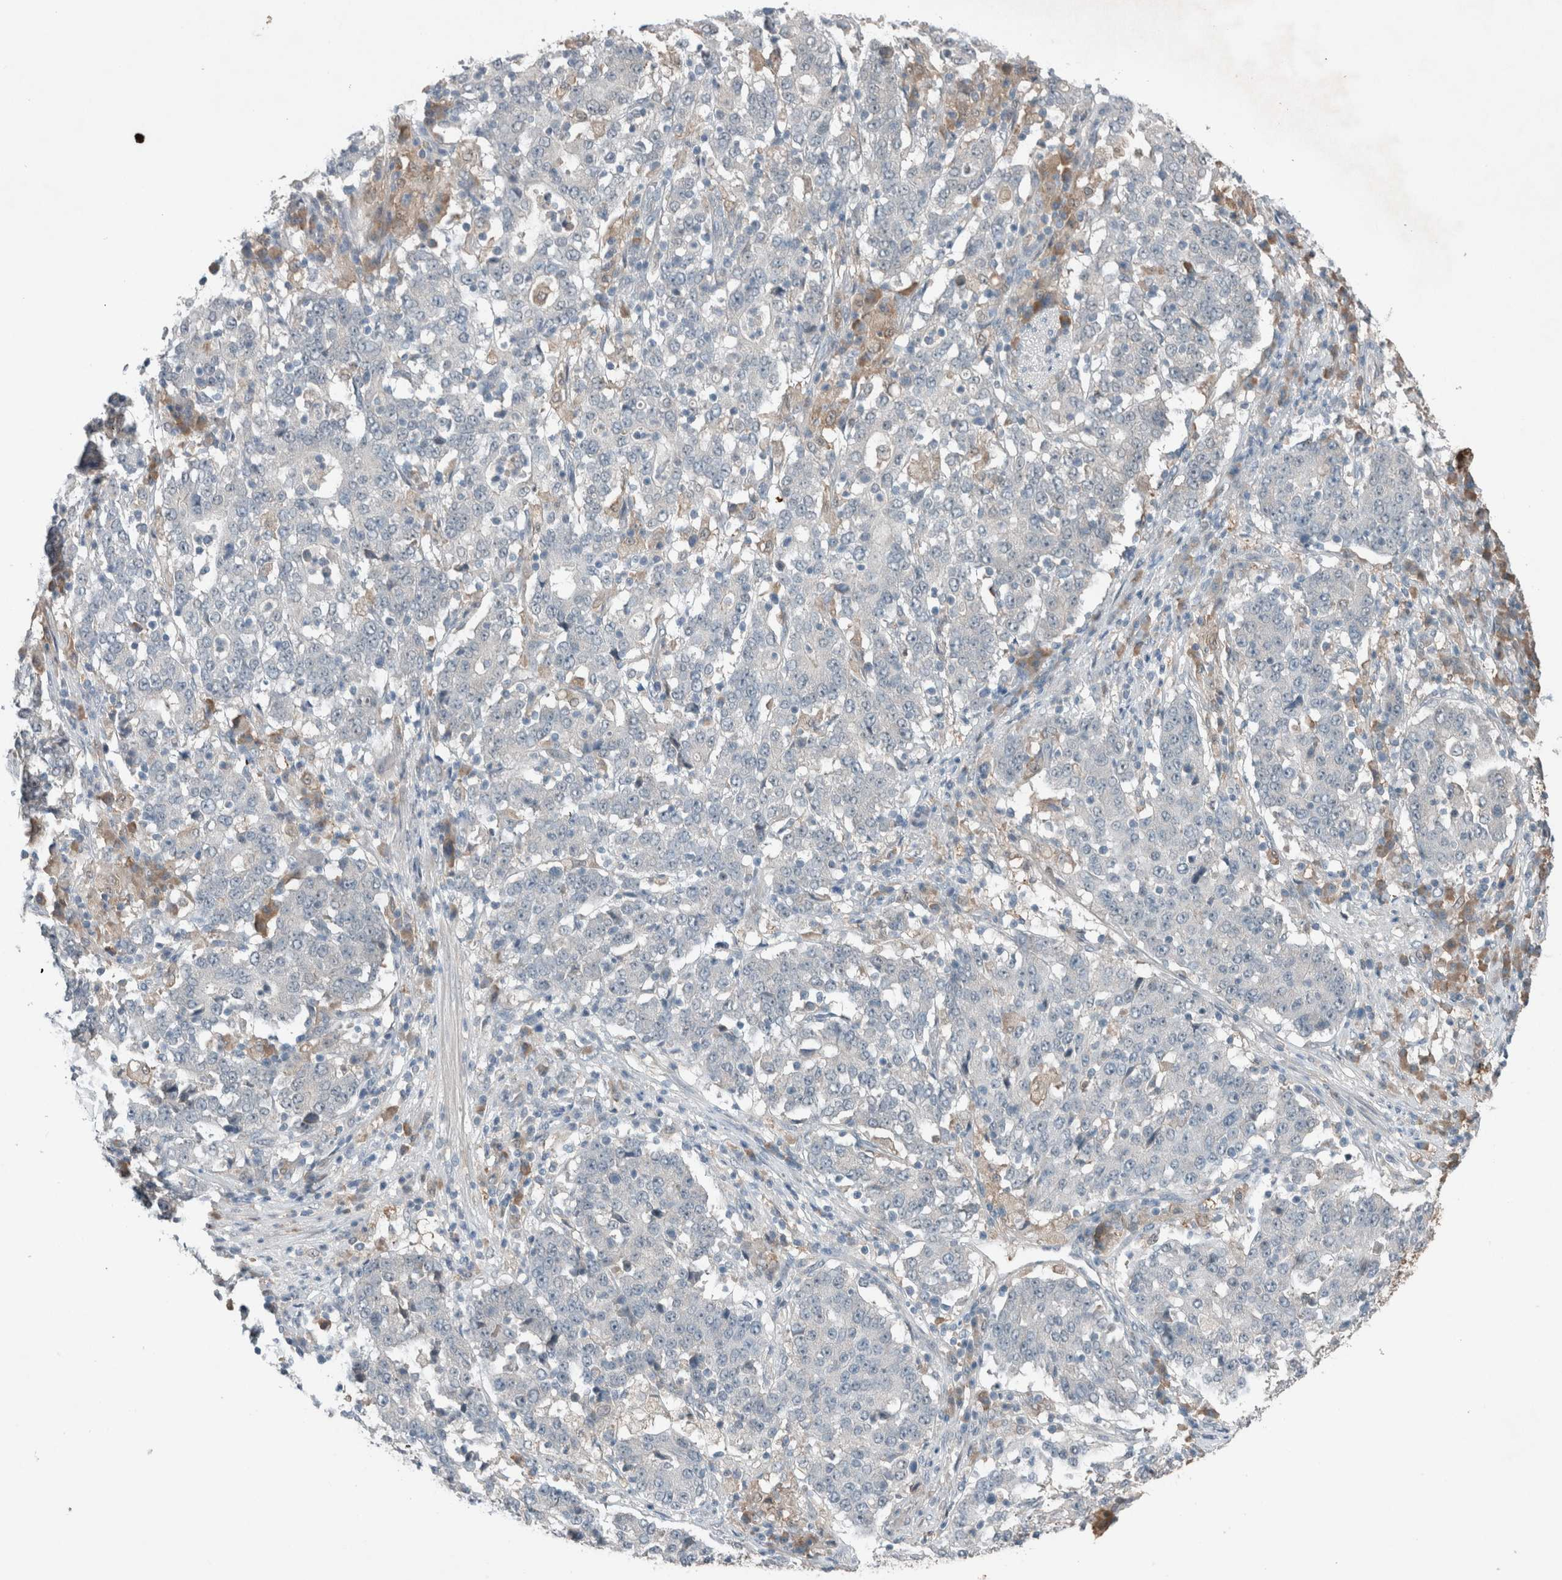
{"staining": {"intensity": "negative", "quantity": "none", "location": "none"}, "tissue": "stomach cancer", "cell_type": "Tumor cells", "image_type": "cancer", "snomed": [{"axis": "morphology", "description": "Adenocarcinoma, NOS"}, {"axis": "topography", "description": "Stomach"}], "caption": "Immunohistochemistry (IHC) micrograph of neoplastic tissue: human stomach cancer stained with DAB (3,3'-diaminobenzidine) demonstrates no significant protein staining in tumor cells. (IHC, brightfield microscopy, high magnification).", "gene": "RALGDS", "patient": {"sex": "male", "age": 59}}